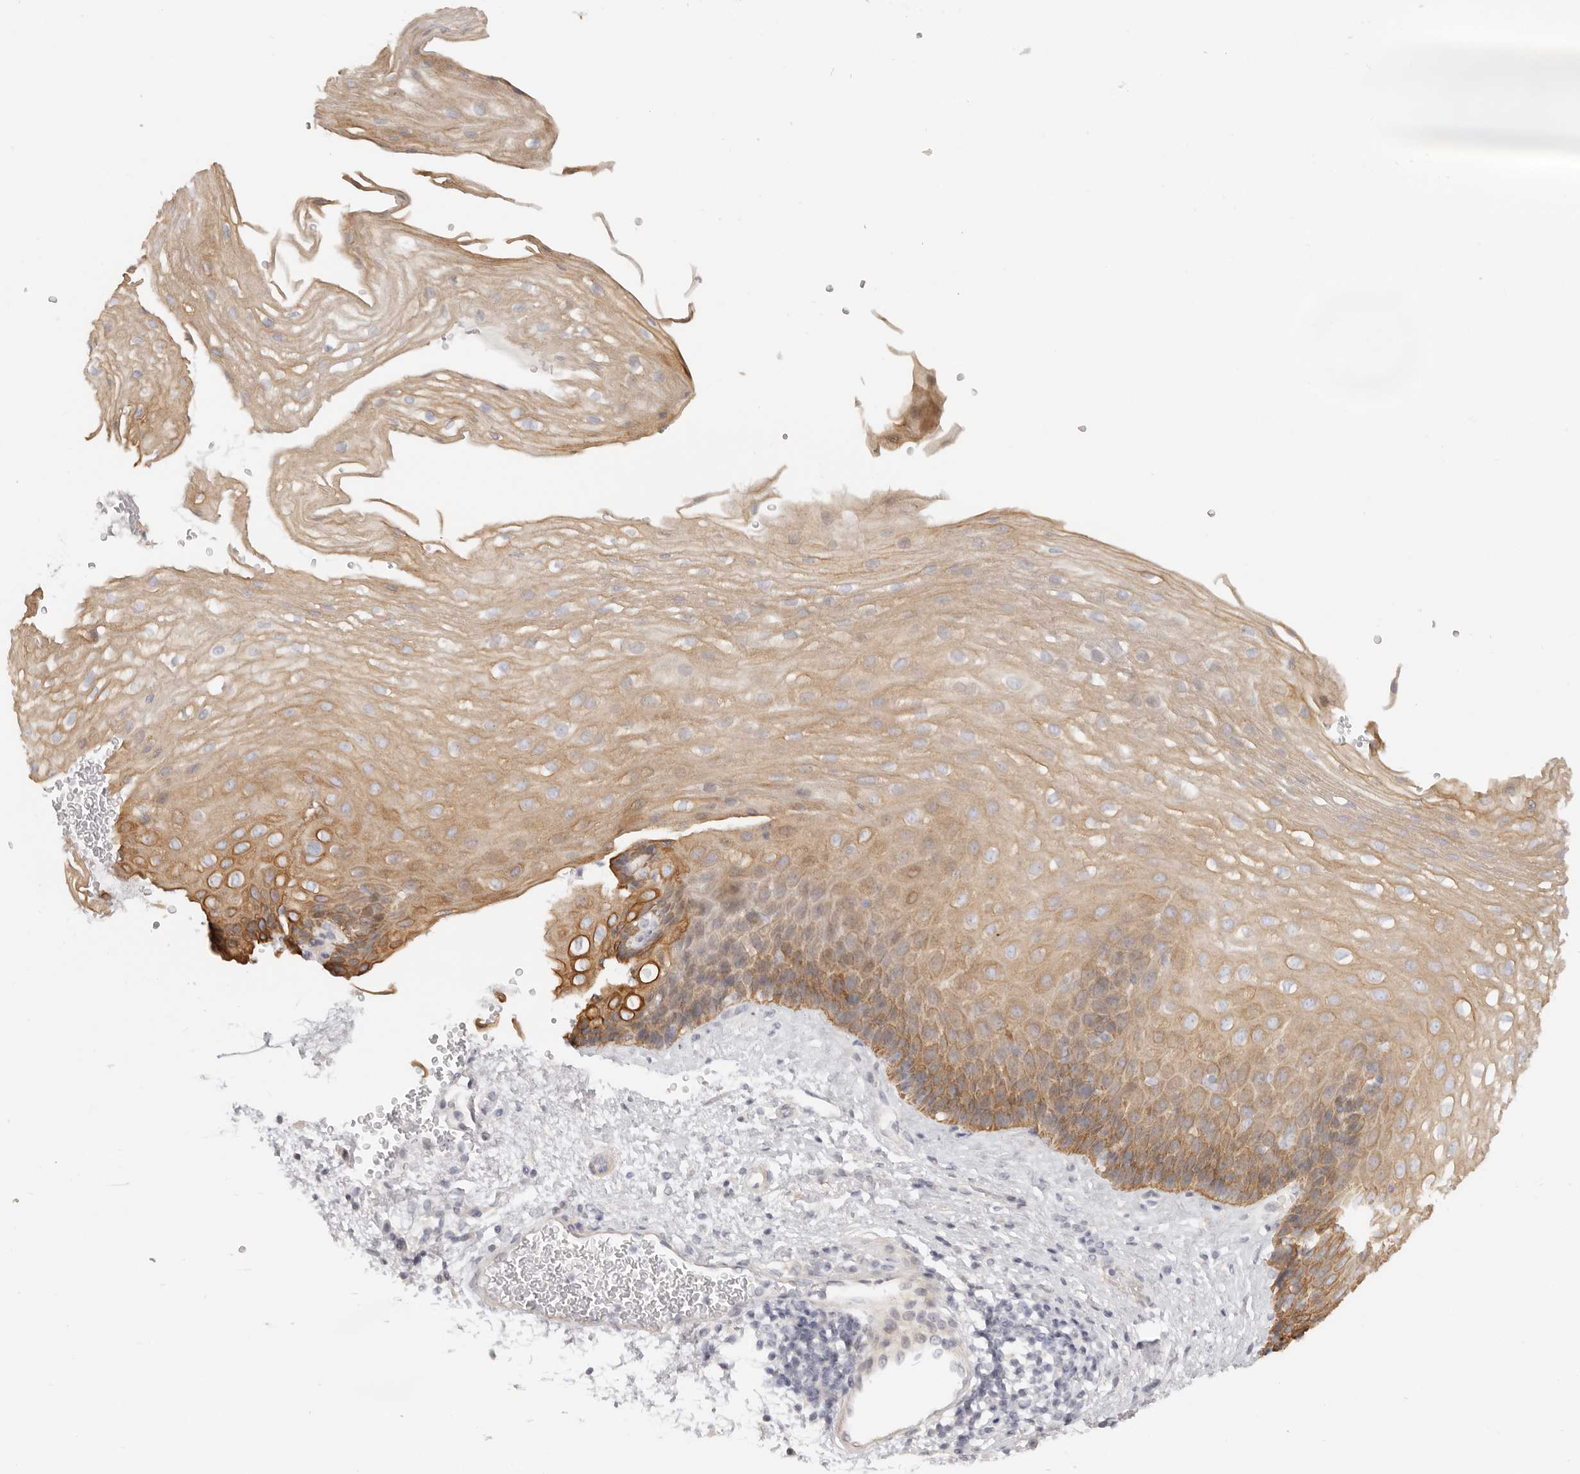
{"staining": {"intensity": "moderate", "quantity": "25%-75%", "location": "cytoplasmic/membranous"}, "tissue": "esophagus", "cell_type": "Squamous epithelial cells", "image_type": "normal", "snomed": [{"axis": "morphology", "description": "Normal tissue, NOS"}, {"axis": "topography", "description": "Esophagus"}], "caption": "This micrograph exhibits IHC staining of unremarkable human esophagus, with medium moderate cytoplasmic/membranous staining in approximately 25%-75% of squamous epithelial cells.", "gene": "RXFP1", "patient": {"sex": "female", "age": 66}}